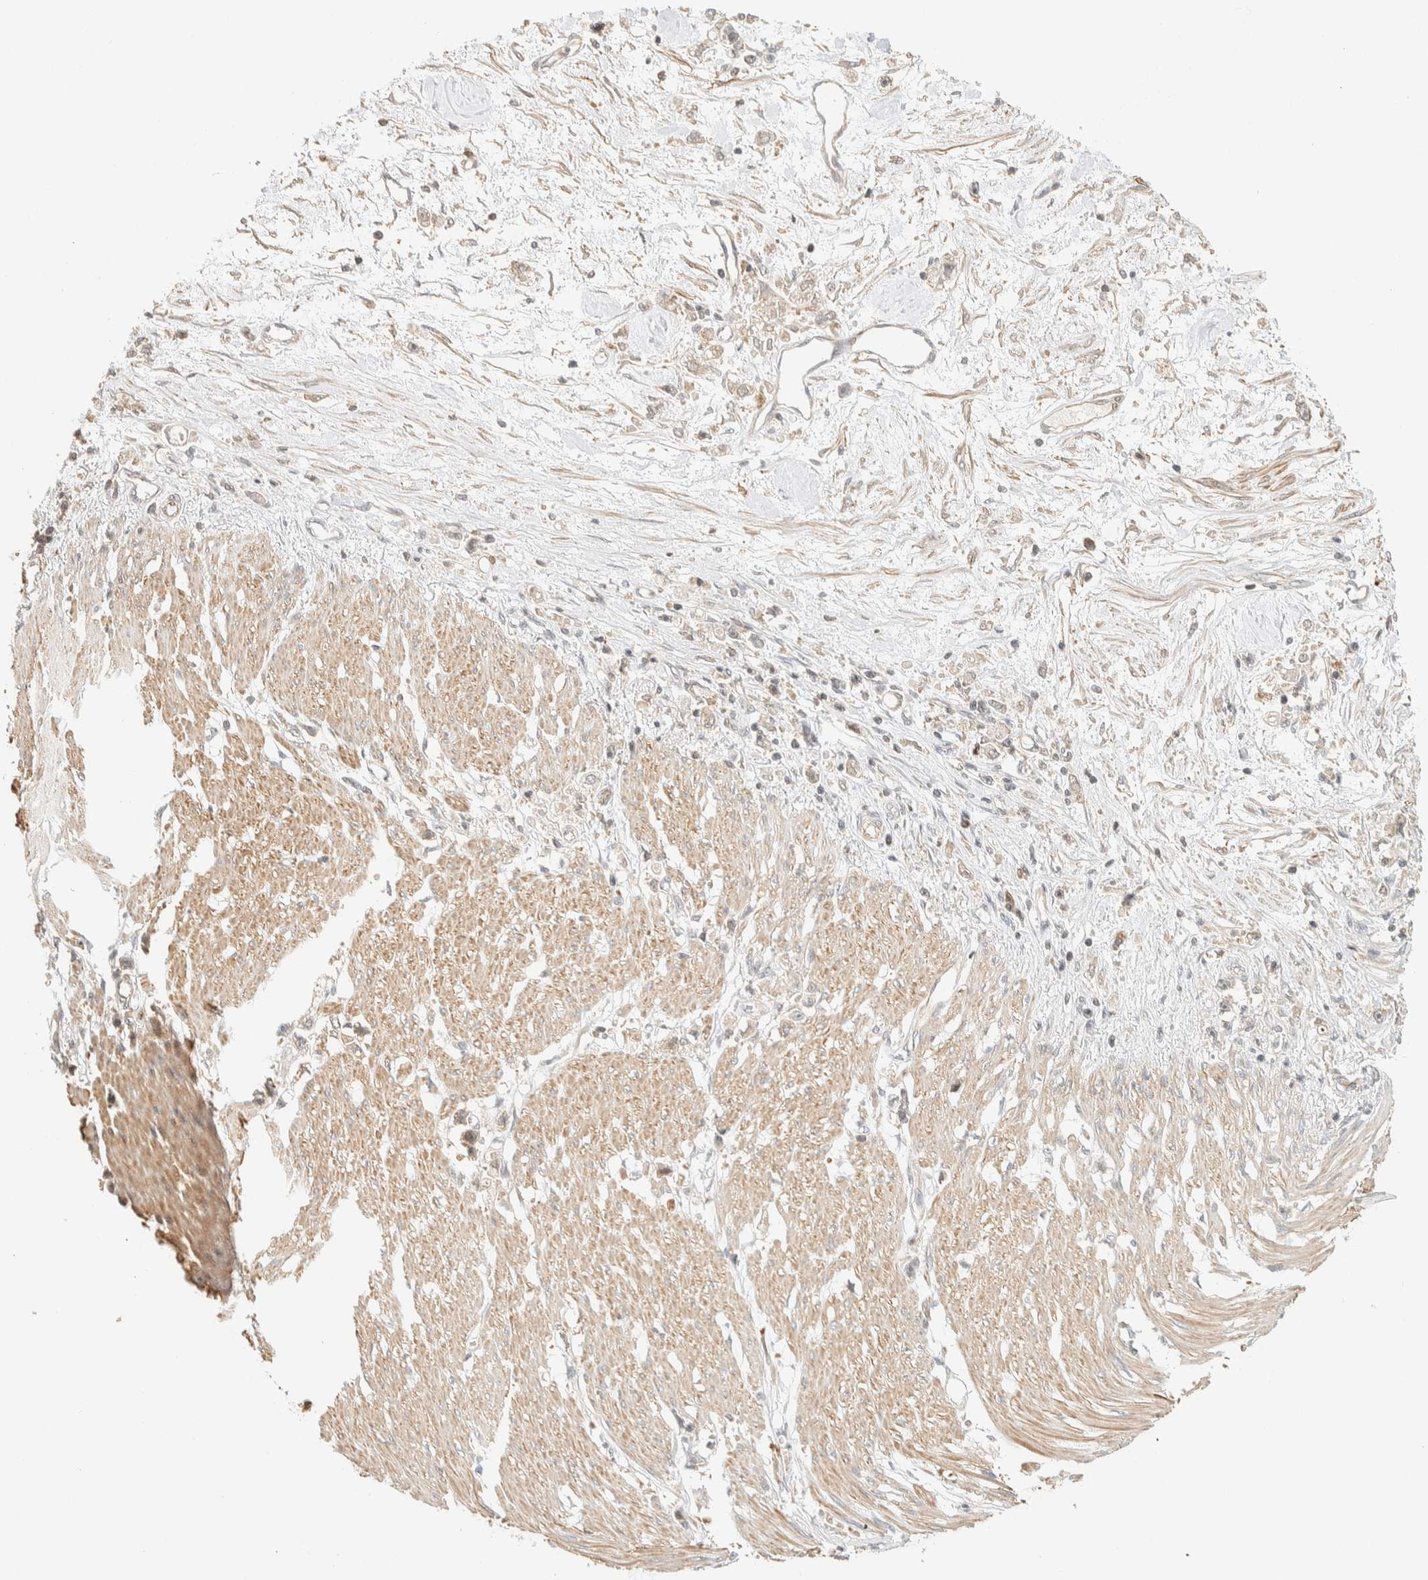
{"staining": {"intensity": "negative", "quantity": "none", "location": "none"}, "tissue": "stomach cancer", "cell_type": "Tumor cells", "image_type": "cancer", "snomed": [{"axis": "morphology", "description": "Adenocarcinoma, NOS"}, {"axis": "topography", "description": "Stomach"}], "caption": "An immunohistochemistry (IHC) image of stomach cancer (adenocarcinoma) is shown. There is no staining in tumor cells of stomach cancer (adenocarcinoma).", "gene": "ARFGEF1", "patient": {"sex": "female", "age": 59}}